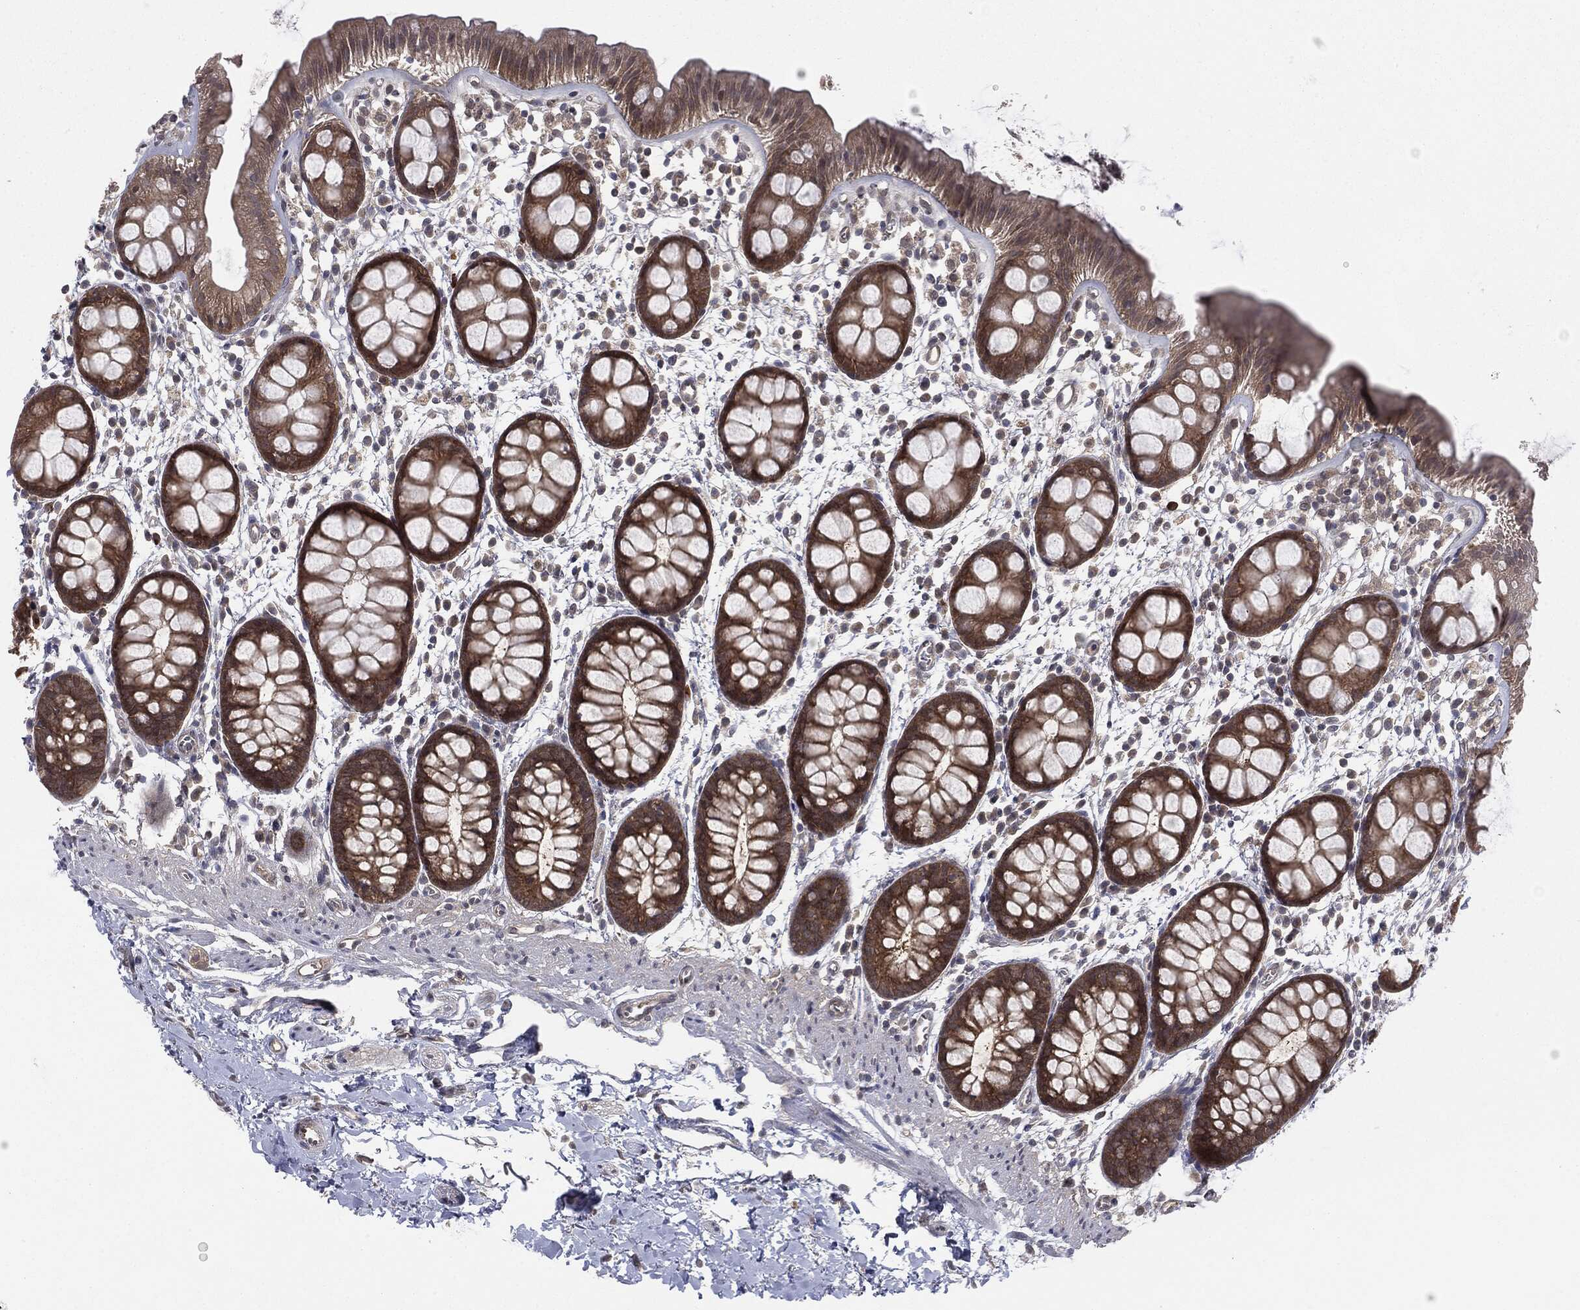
{"staining": {"intensity": "moderate", "quantity": ">75%", "location": "cytoplasmic/membranous"}, "tissue": "rectum", "cell_type": "Glandular cells", "image_type": "normal", "snomed": [{"axis": "morphology", "description": "Normal tissue, NOS"}, {"axis": "topography", "description": "Rectum"}], "caption": "Immunohistochemical staining of normal human rectum demonstrates moderate cytoplasmic/membranous protein positivity in approximately >75% of glandular cells. The staining is performed using DAB brown chromogen to label protein expression. The nuclei are counter-stained blue using hematoxylin.", "gene": "KRT7", "patient": {"sex": "male", "age": 57}}